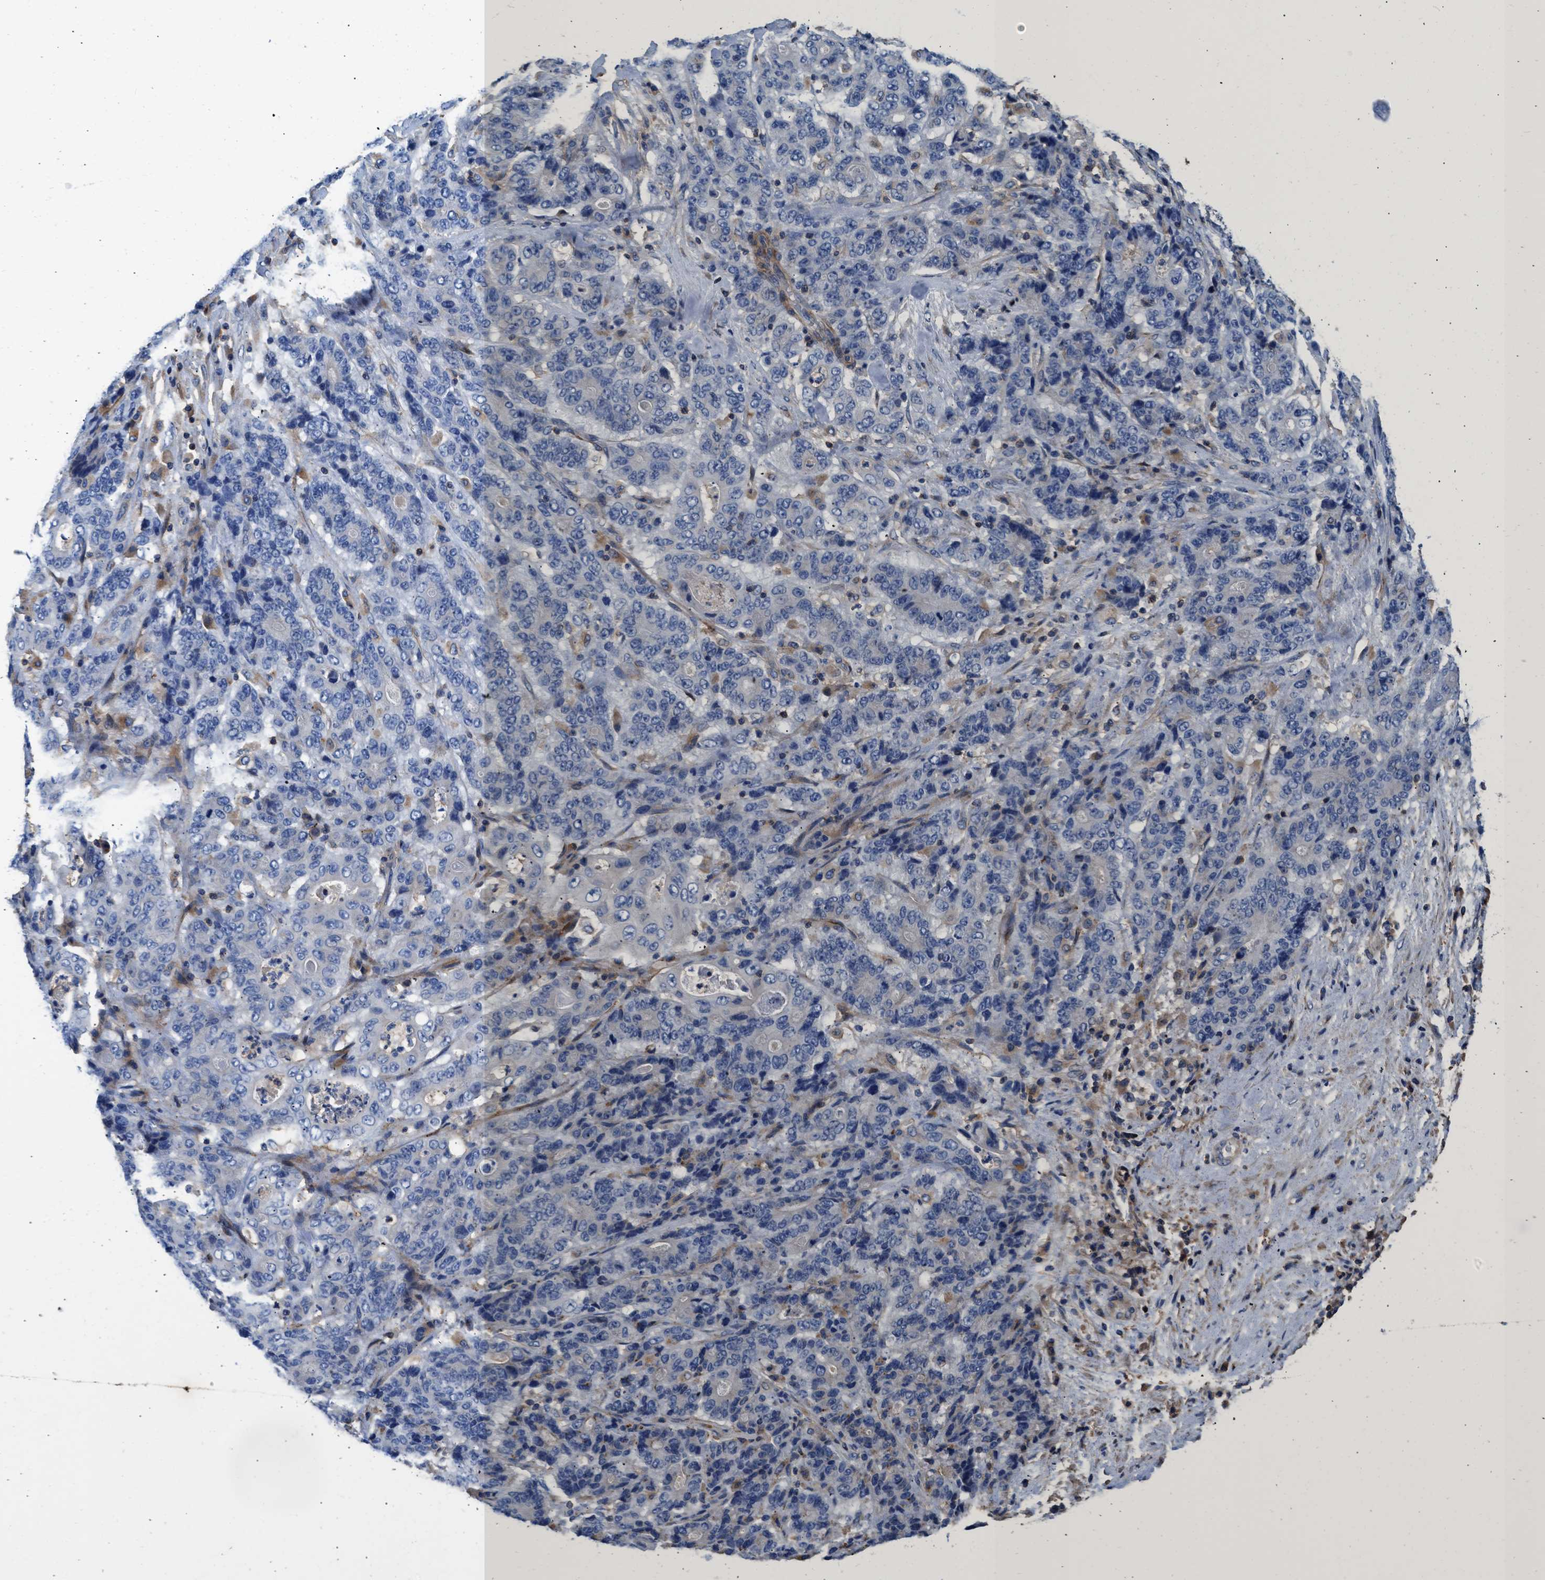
{"staining": {"intensity": "negative", "quantity": "none", "location": "none"}, "tissue": "stomach cancer", "cell_type": "Tumor cells", "image_type": "cancer", "snomed": [{"axis": "morphology", "description": "Adenocarcinoma, NOS"}, {"axis": "topography", "description": "Stomach"}], "caption": "The photomicrograph displays no staining of tumor cells in stomach cancer. Nuclei are stained in blue.", "gene": "KCNQ4", "patient": {"sex": "female", "age": 73}}